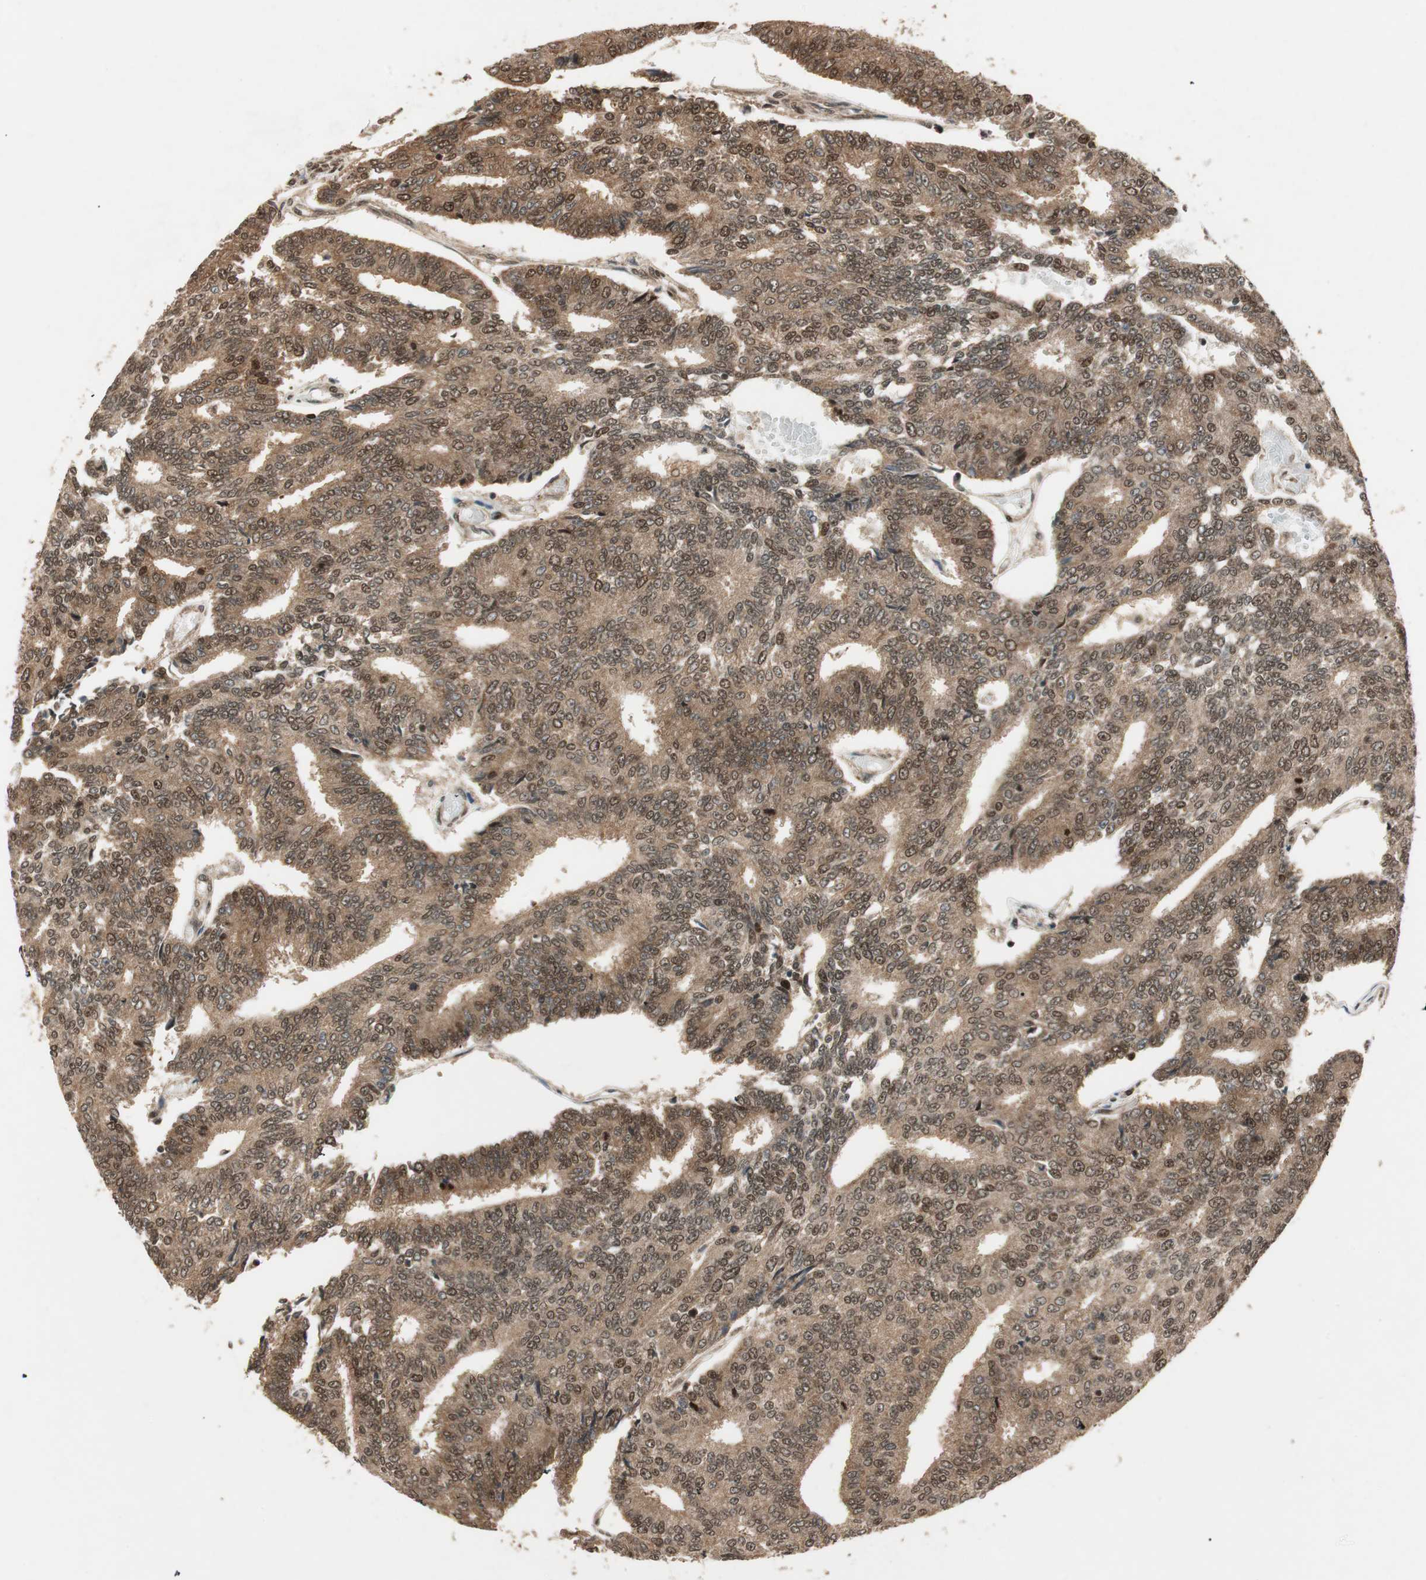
{"staining": {"intensity": "moderate", "quantity": ">75%", "location": "cytoplasmic/membranous,nuclear"}, "tissue": "prostate cancer", "cell_type": "Tumor cells", "image_type": "cancer", "snomed": [{"axis": "morphology", "description": "Adenocarcinoma, High grade"}, {"axis": "topography", "description": "Prostate"}], "caption": "Protein analysis of prostate adenocarcinoma (high-grade) tissue demonstrates moderate cytoplasmic/membranous and nuclear positivity in about >75% of tumor cells. Using DAB (3,3'-diaminobenzidine) (brown) and hematoxylin (blue) stains, captured at high magnification using brightfield microscopy.", "gene": "RPA3", "patient": {"sex": "male", "age": 55}}